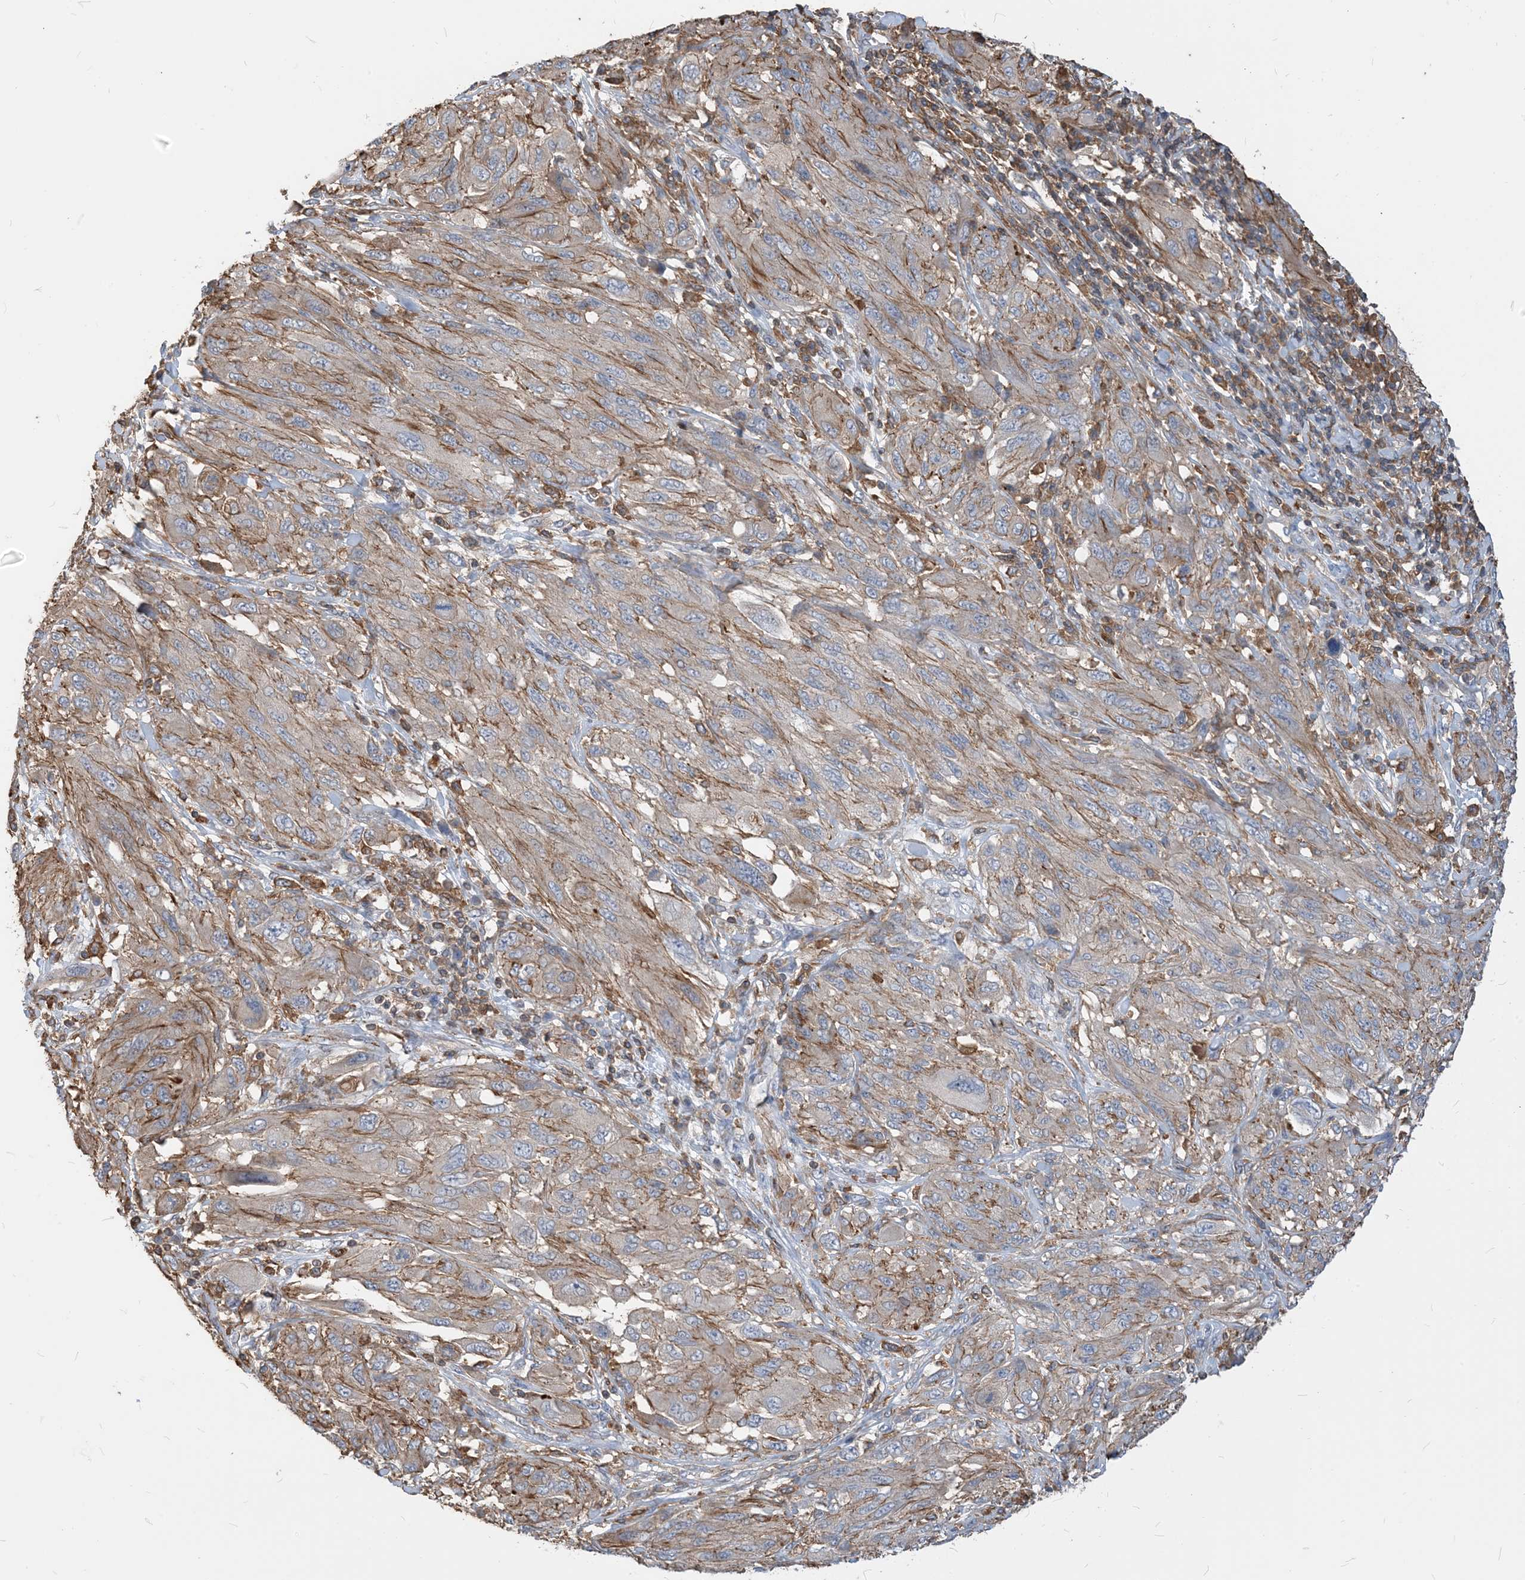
{"staining": {"intensity": "moderate", "quantity": "<25%", "location": "cytoplasmic/membranous"}, "tissue": "melanoma", "cell_type": "Tumor cells", "image_type": "cancer", "snomed": [{"axis": "morphology", "description": "Malignant melanoma, NOS"}, {"axis": "topography", "description": "Skin"}], "caption": "Protein positivity by IHC exhibits moderate cytoplasmic/membranous positivity in approximately <25% of tumor cells in melanoma. The protein is stained brown, and the nuclei are stained in blue (DAB IHC with brightfield microscopy, high magnification).", "gene": "PARVG", "patient": {"sex": "female", "age": 91}}